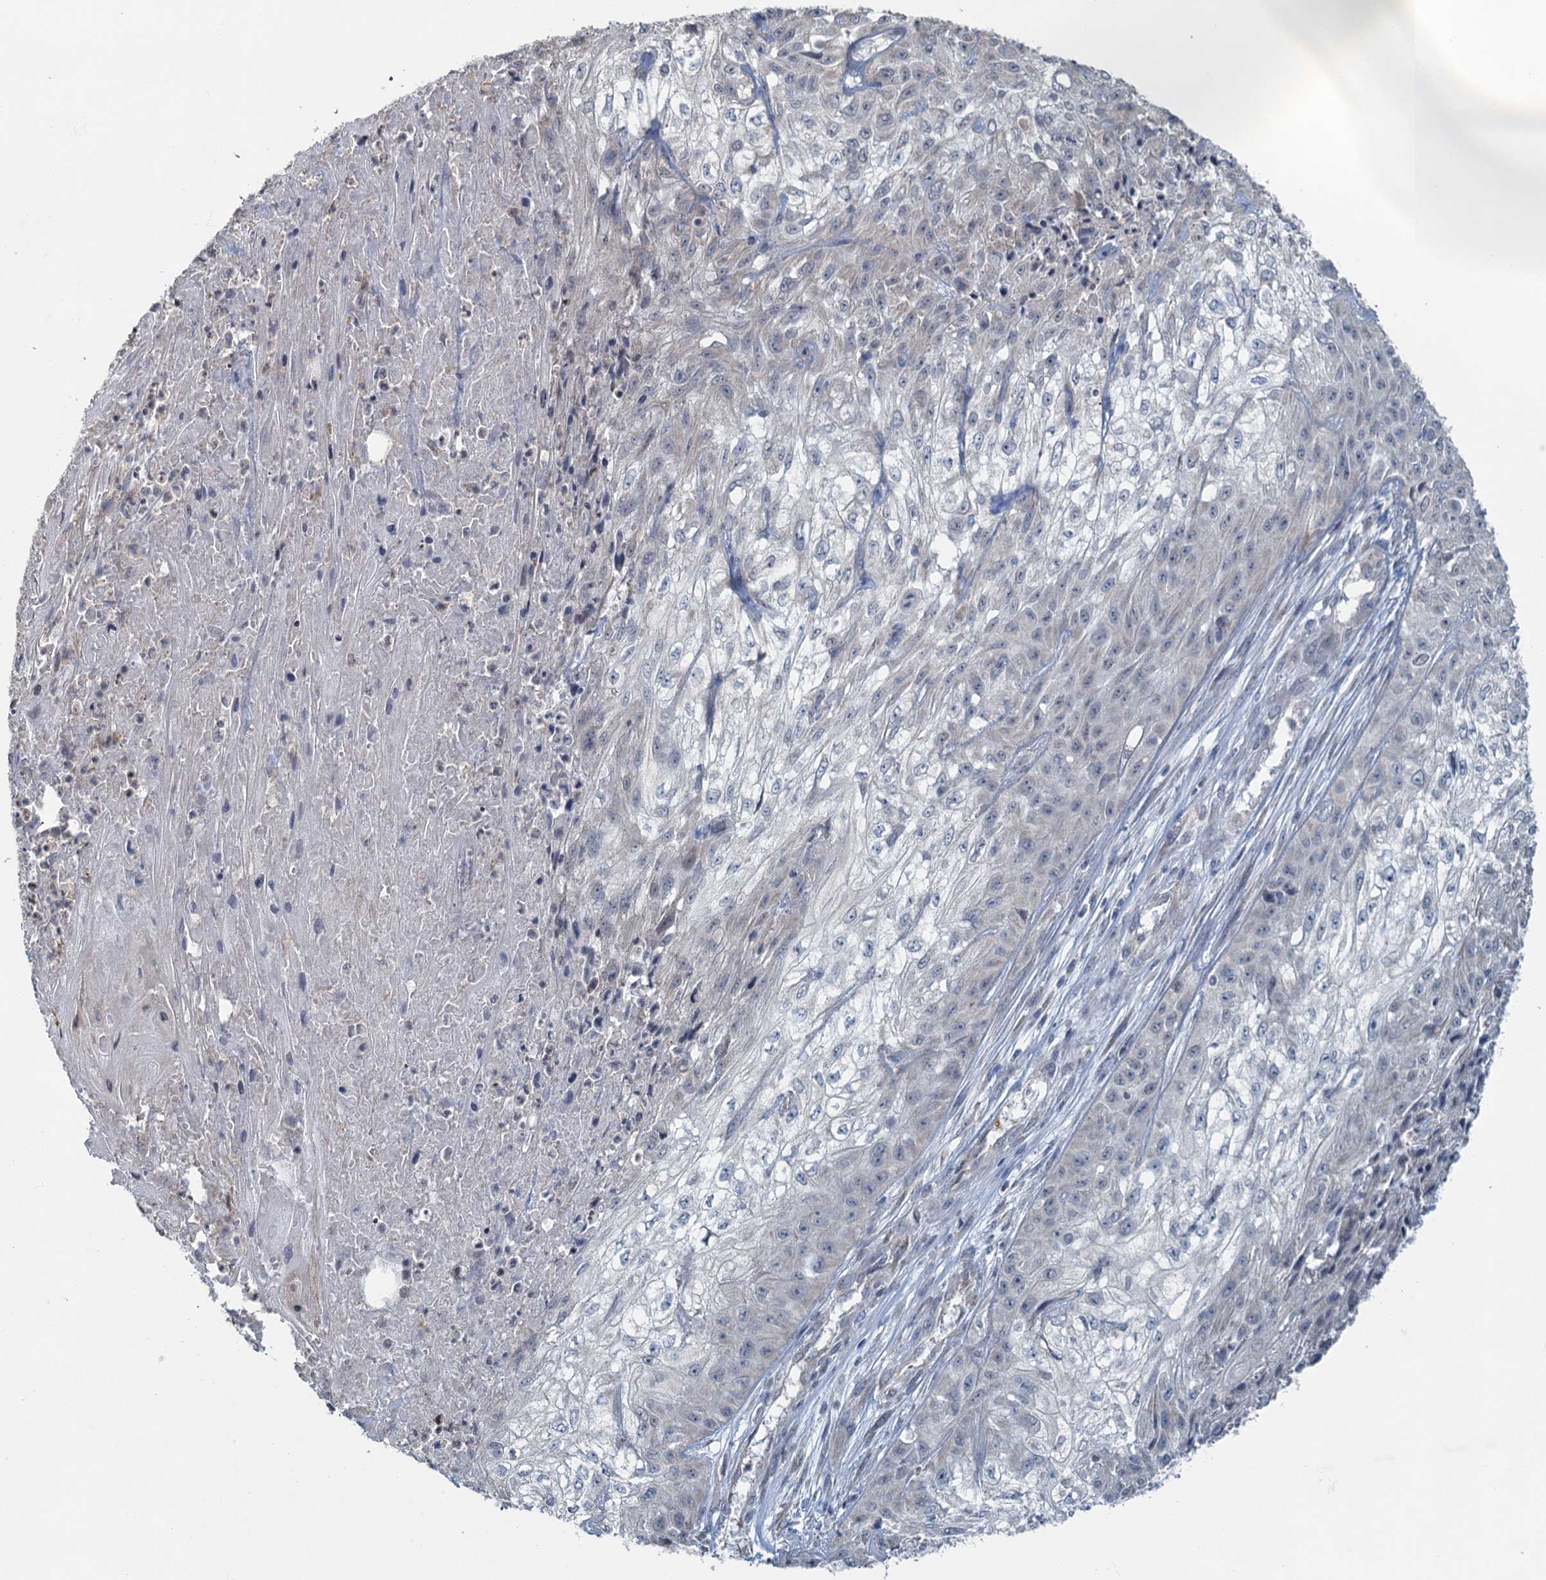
{"staining": {"intensity": "negative", "quantity": "none", "location": "none"}, "tissue": "skin cancer", "cell_type": "Tumor cells", "image_type": "cancer", "snomed": [{"axis": "morphology", "description": "Squamous cell carcinoma, NOS"}, {"axis": "morphology", "description": "Squamous cell carcinoma, metastatic, NOS"}, {"axis": "topography", "description": "Skin"}, {"axis": "topography", "description": "Lymph node"}], "caption": "Histopathology image shows no significant protein expression in tumor cells of skin squamous cell carcinoma.", "gene": "TEX35", "patient": {"sex": "male", "age": 75}}